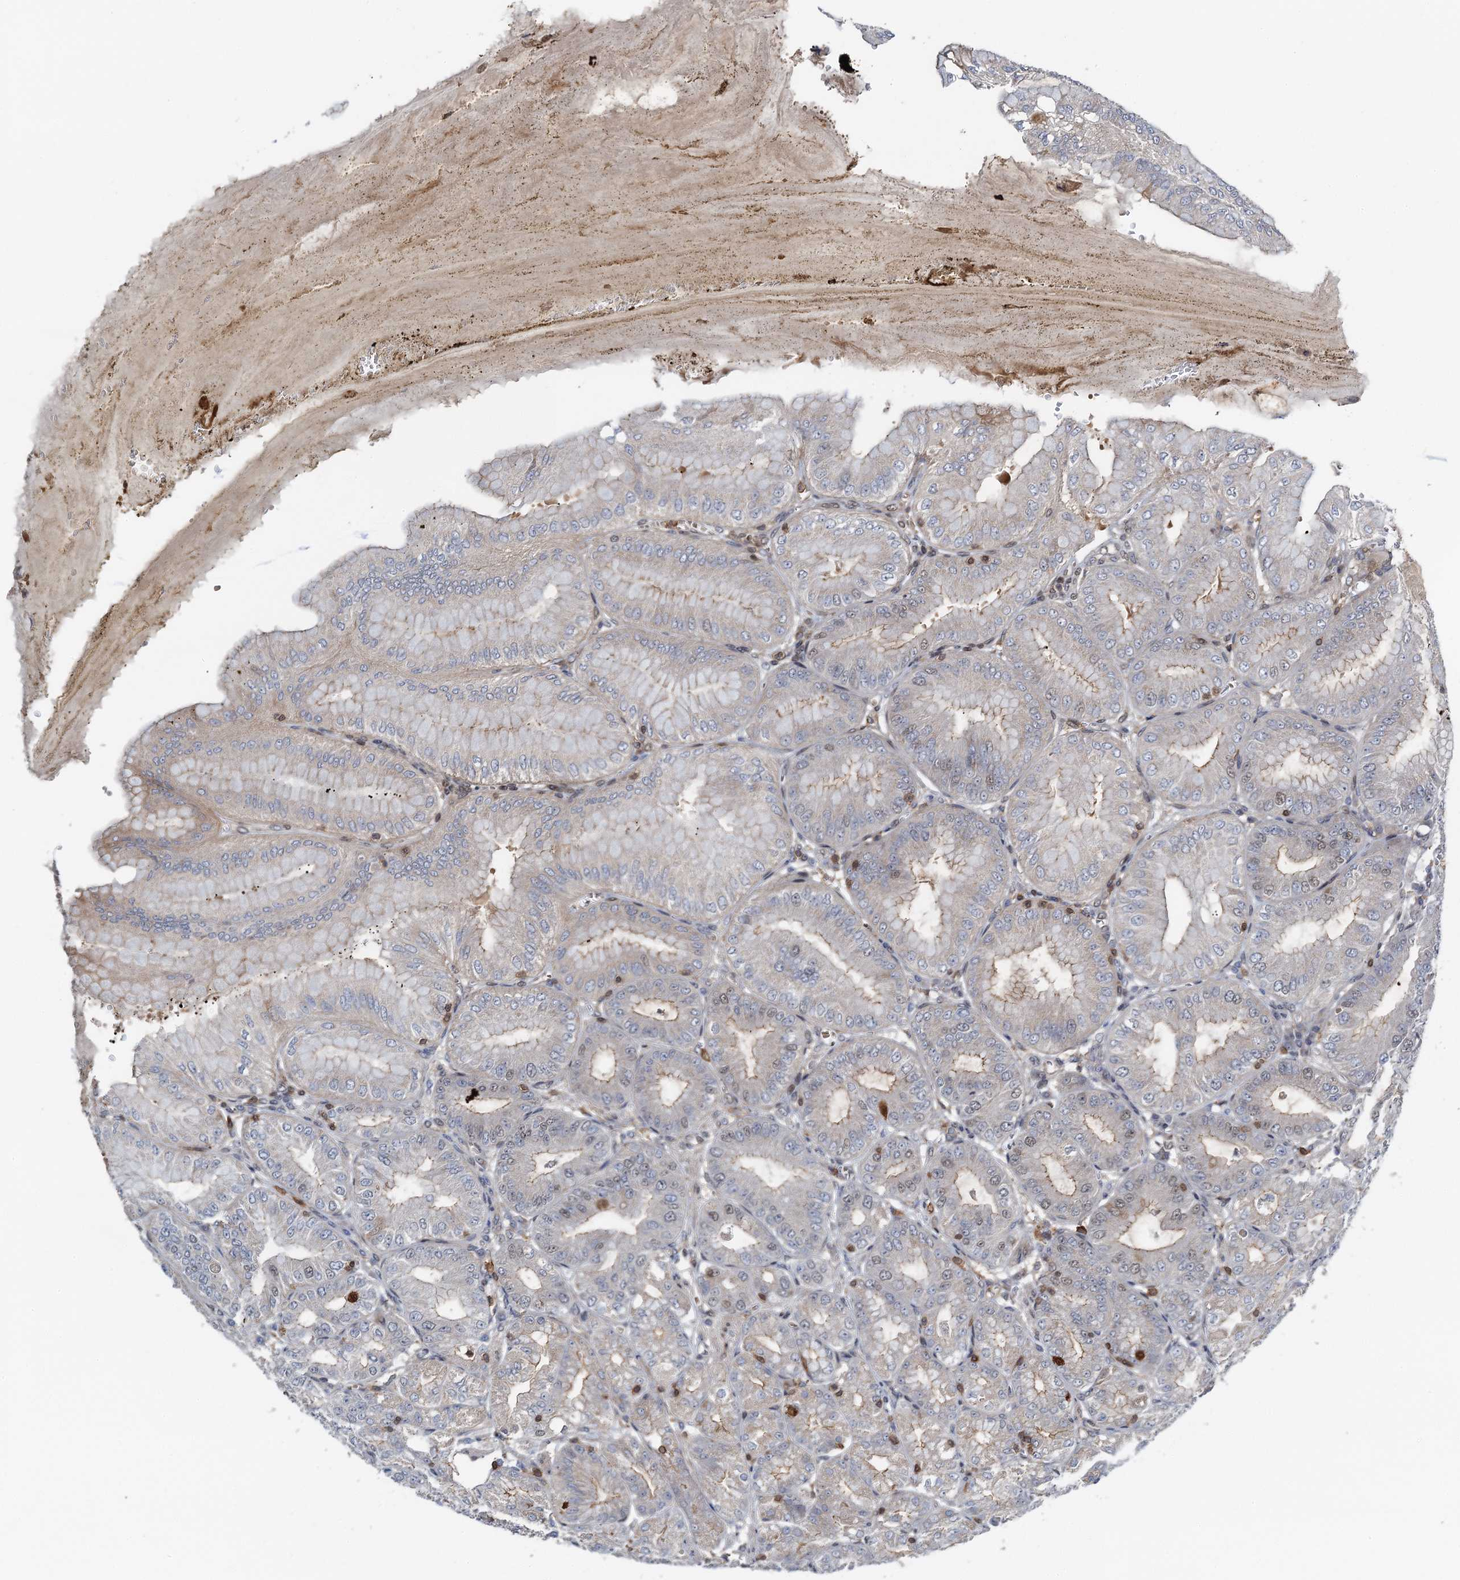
{"staining": {"intensity": "moderate", "quantity": "25%-75%", "location": "cytoplasmic/membranous,nuclear"}, "tissue": "stomach", "cell_type": "Glandular cells", "image_type": "normal", "snomed": [{"axis": "morphology", "description": "Normal tissue, NOS"}, {"axis": "topography", "description": "Stomach, lower"}], "caption": "IHC of unremarkable stomach displays medium levels of moderate cytoplasmic/membranous,nuclear positivity in approximately 25%-75% of glandular cells. (DAB = brown stain, brightfield microscopy at high magnification).", "gene": "ZNF609", "patient": {"sex": "male", "age": 71}}